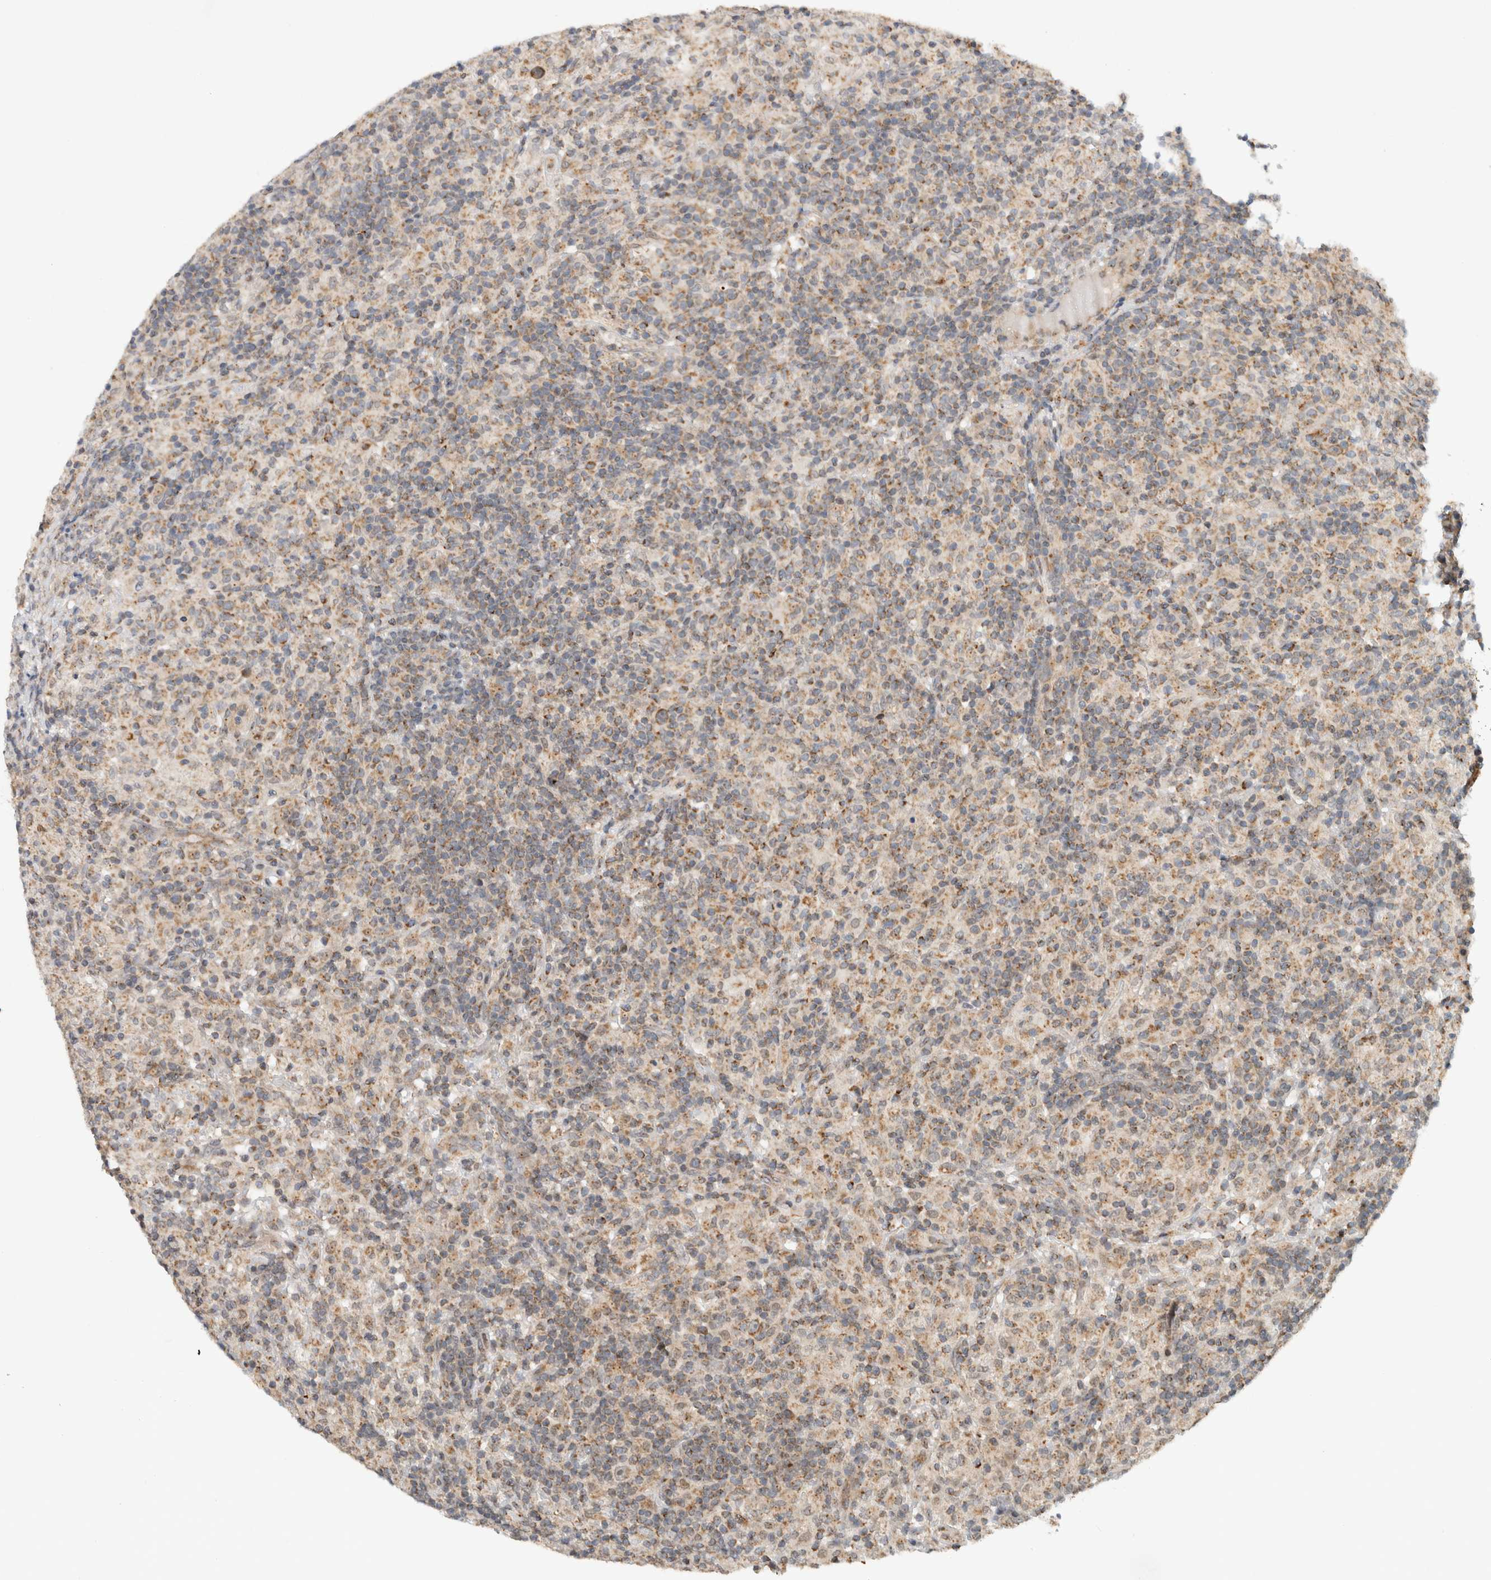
{"staining": {"intensity": "moderate", "quantity": "<25%", "location": "cytoplasmic/membranous"}, "tissue": "lymphoma", "cell_type": "Tumor cells", "image_type": "cancer", "snomed": [{"axis": "morphology", "description": "Hodgkin's disease, NOS"}, {"axis": "topography", "description": "Lymph node"}], "caption": "An image of human lymphoma stained for a protein exhibits moderate cytoplasmic/membranous brown staining in tumor cells.", "gene": "CMC2", "patient": {"sex": "male", "age": 70}}